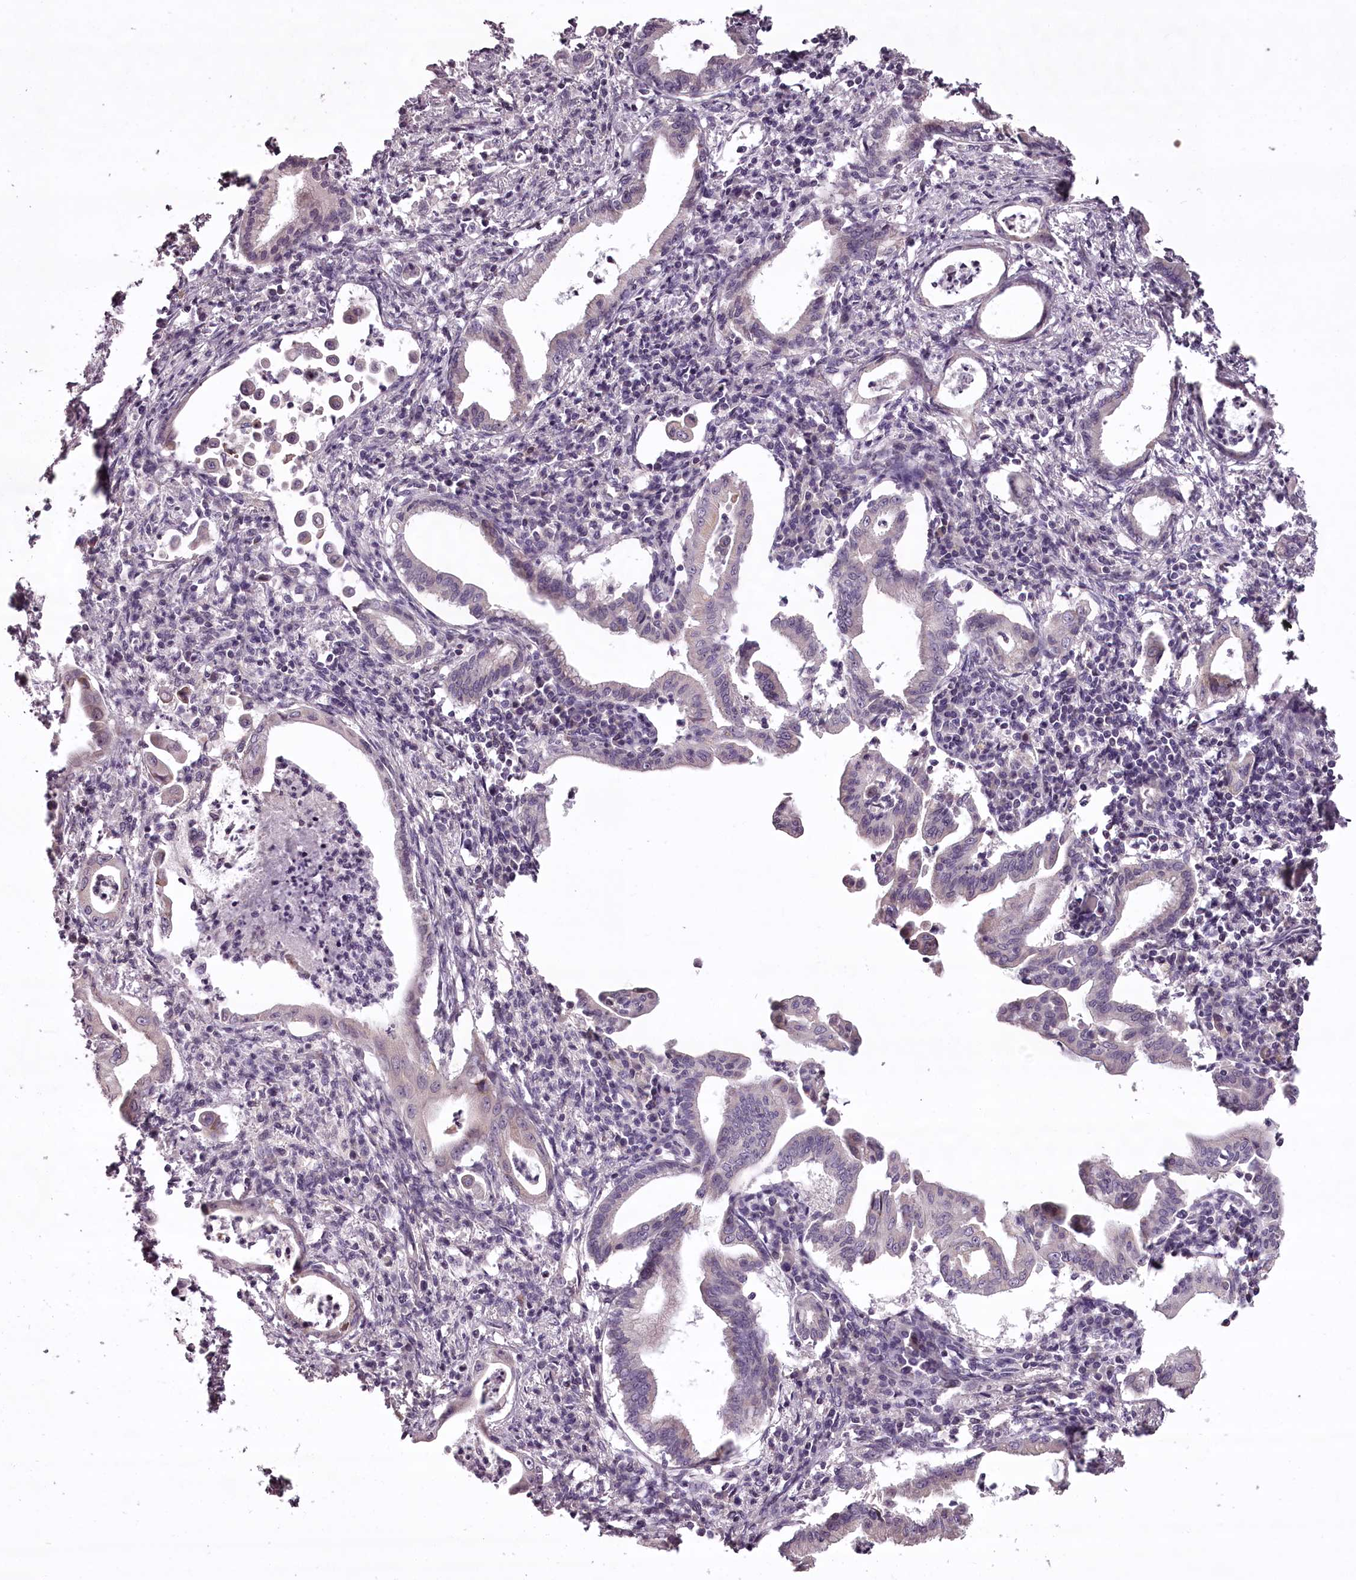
{"staining": {"intensity": "negative", "quantity": "none", "location": "none"}, "tissue": "pancreatic cancer", "cell_type": "Tumor cells", "image_type": "cancer", "snomed": [{"axis": "morphology", "description": "Adenocarcinoma, NOS"}, {"axis": "topography", "description": "Pancreas"}], "caption": "A high-resolution photomicrograph shows immunohistochemistry staining of pancreatic cancer (adenocarcinoma), which displays no significant staining in tumor cells.", "gene": "CCDC92", "patient": {"sex": "female", "age": 55}}